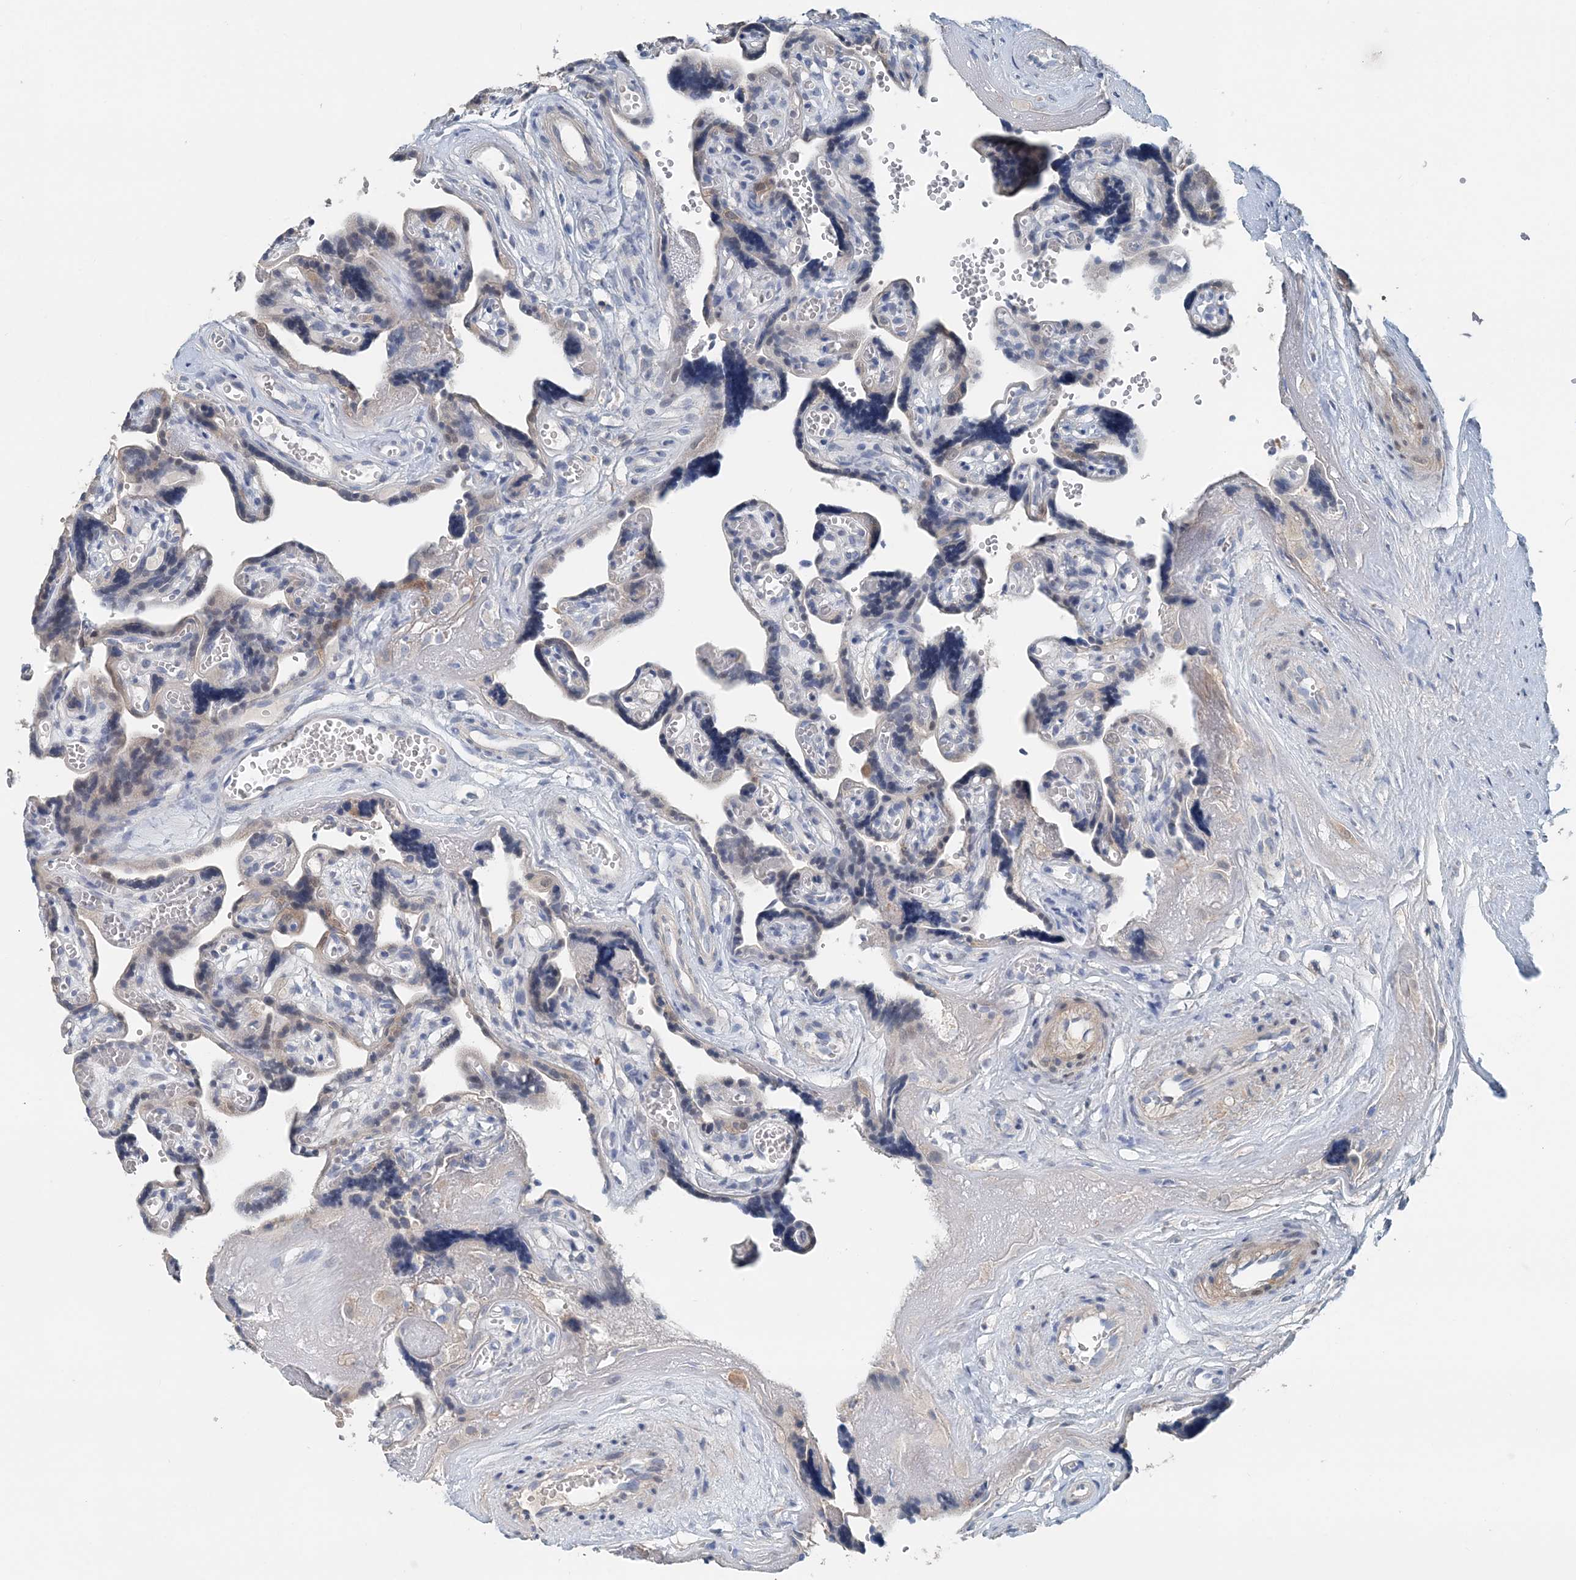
{"staining": {"intensity": "negative", "quantity": "none", "location": "none"}, "tissue": "placenta", "cell_type": "Trophoblastic cells", "image_type": "normal", "snomed": [{"axis": "morphology", "description": "Normal tissue, NOS"}, {"axis": "topography", "description": "Placenta"}], "caption": "DAB immunohistochemical staining of normal placenta reveals no significant expression in trophoblastic cells.", "gene": "PFN2", "patient": {"sex": "female", "age": 30}}